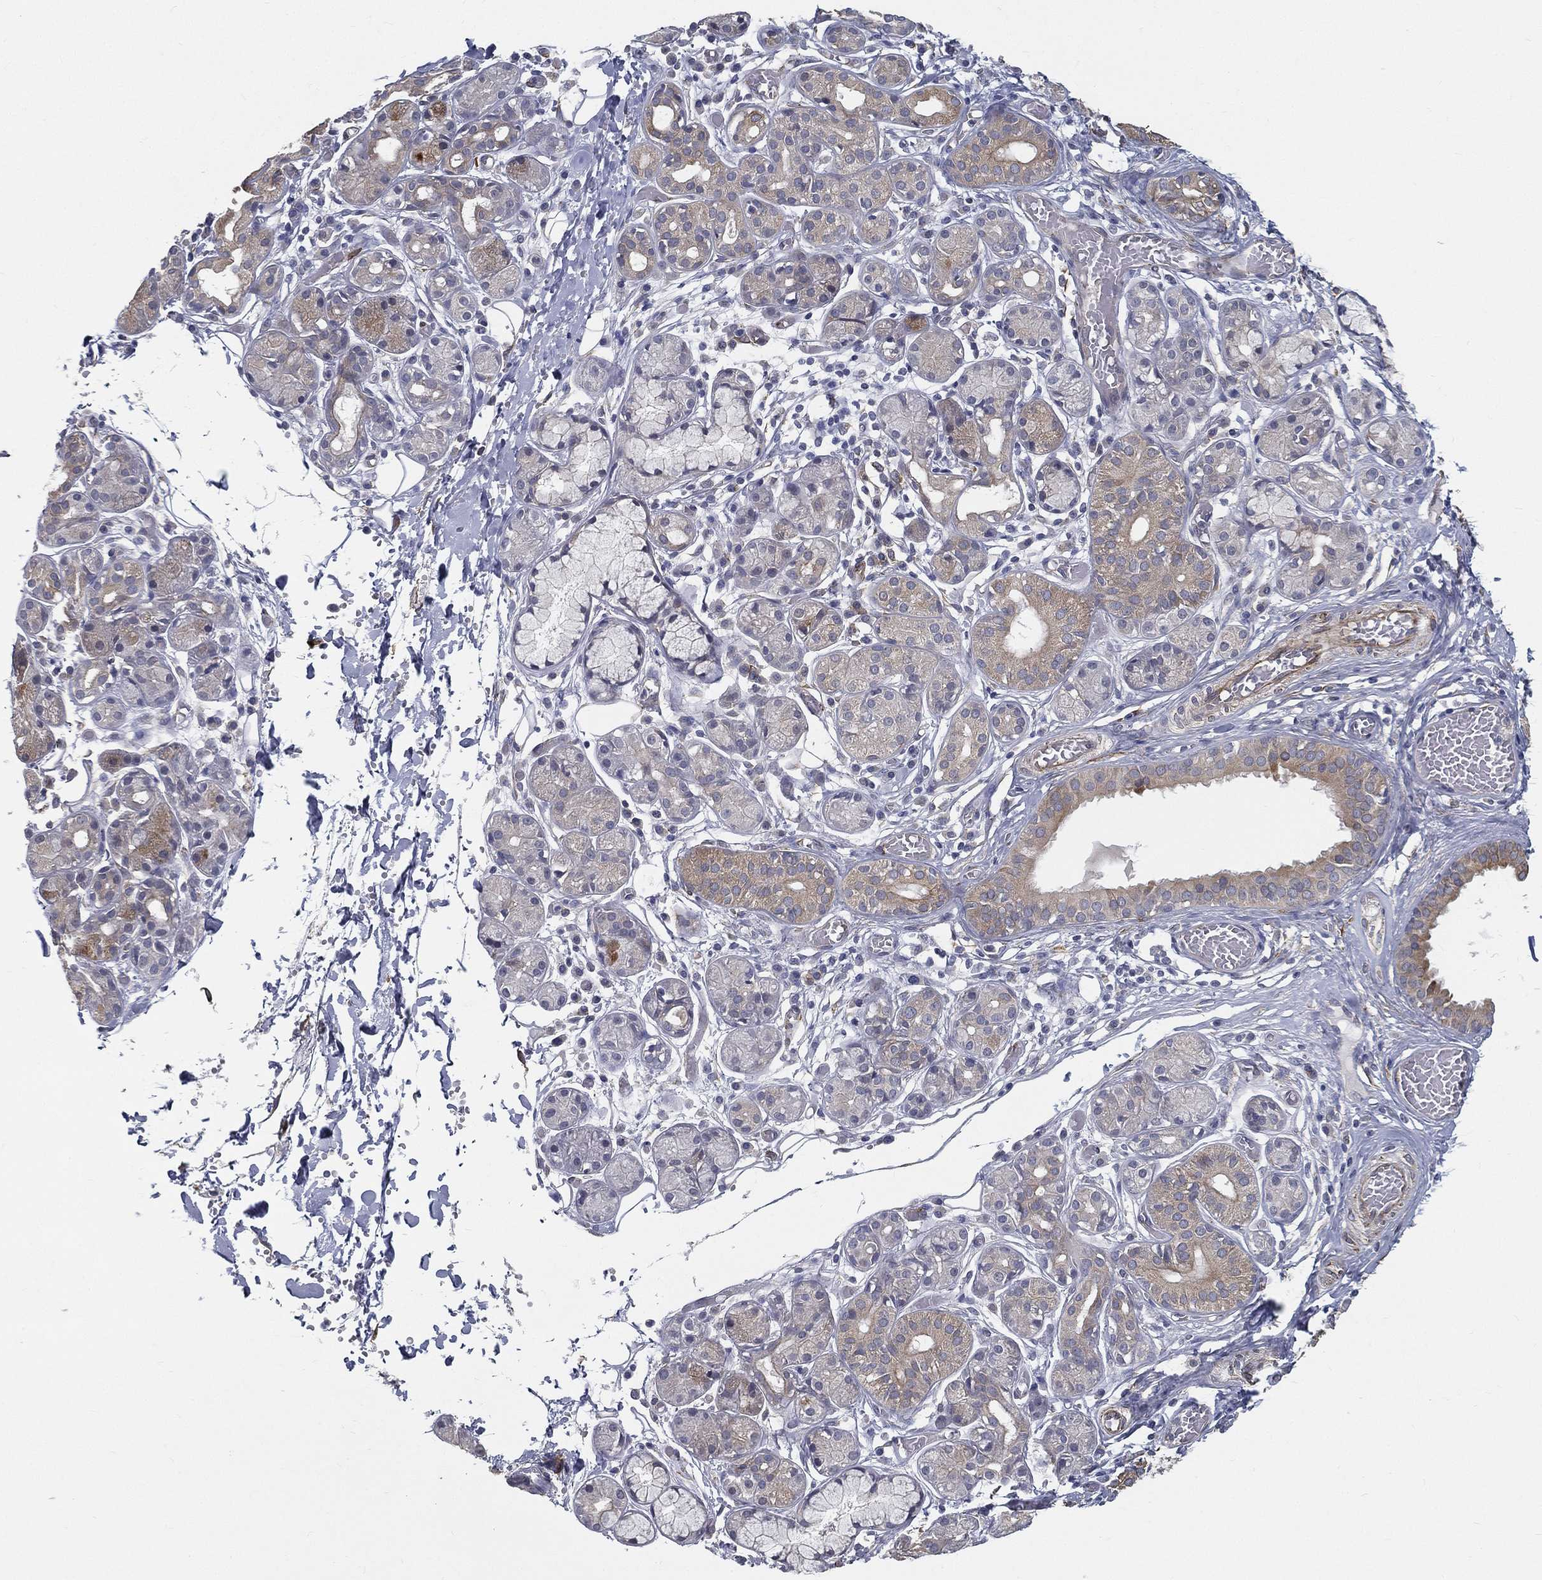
{"staining": {"intensity": "weak", "quantity": "<25%", "location": "cytoplasmic/membranous"}, "tissue": "salivary gland", "cell_type": "Glandular cells", "image_type": "normal", "snomed": [{"axis": "morphology", "description": "Normal tissue, NOS"}, {"axis": "topography", "description": "Salivary gland"}, {"axis": "topography", "description": "Peripheral nerve tissue"}], "caption": "An immunohistochemistry (IHC) photomicrograph of unremarkable salivary gland is shown. There is no staining in glandular cells of salivary gland. (DAB (3,3'-diaminobenzidine) IHC with hematoxylin counter stain).", "gene": "LRRC56", "patient": {"sex": "male", "age": 71}}